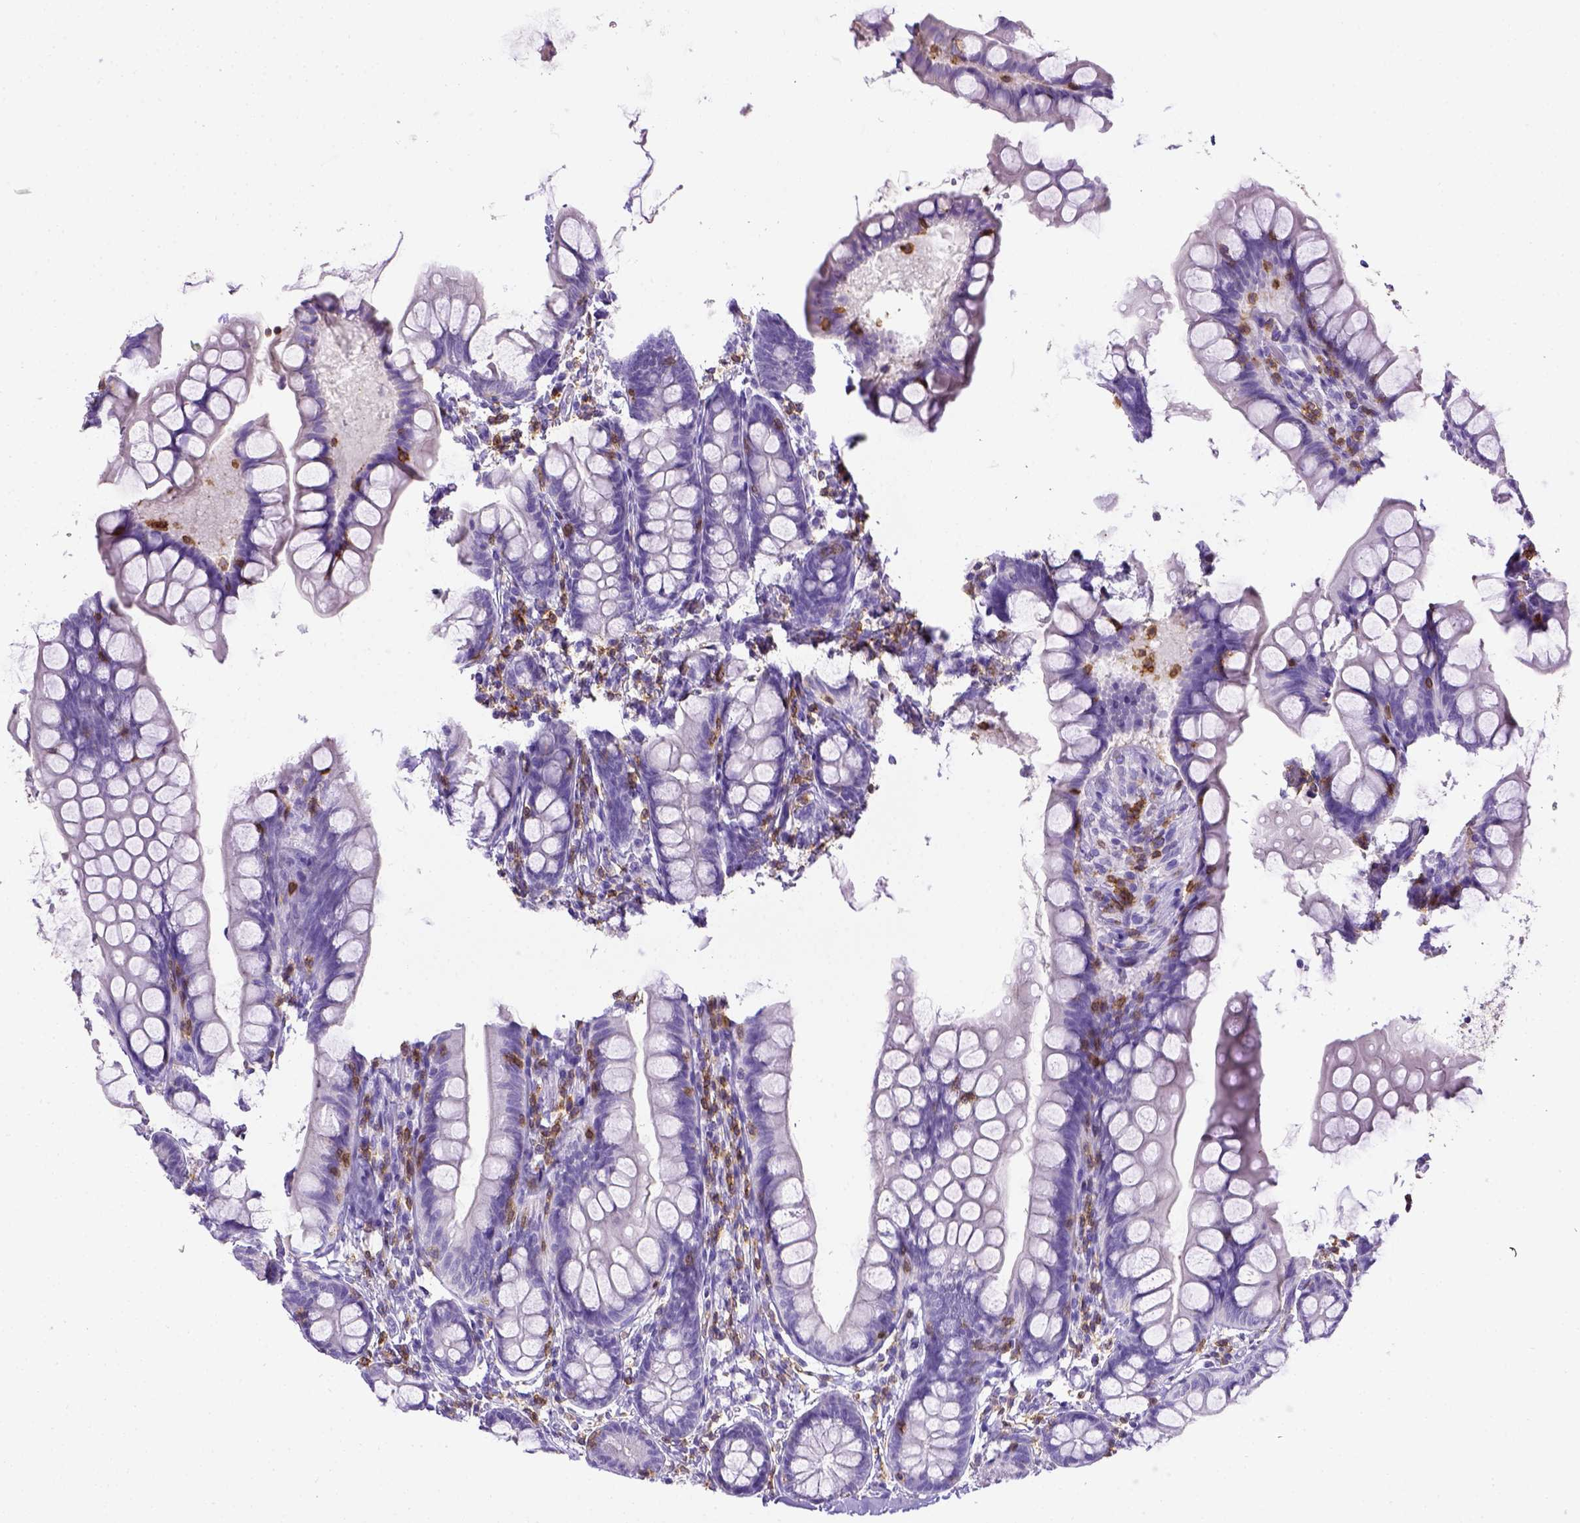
{"staining": {"intensity": "negative", "quantity": "none", "location": "none"}, "tissue": "small intestine", "cell_type": "Glandular cells", "image_type": "normal", "snomed": [{"axis": "morphology", "description": "Normal tissue, NOS"}, {"axis": "topography", "description": "Small intestine"}], "caption": "Immunohistochemistry image of benign small intestine: human small intestine stained with DAB (3,3'-diaminobenzidine) displays no significant protein expression in glandular cells. (DAB immunohistochemistry (IHC) with hematoxylin counter stain).", "gene": "CD3E", "patient": {"sex": "male", "age": 70}}